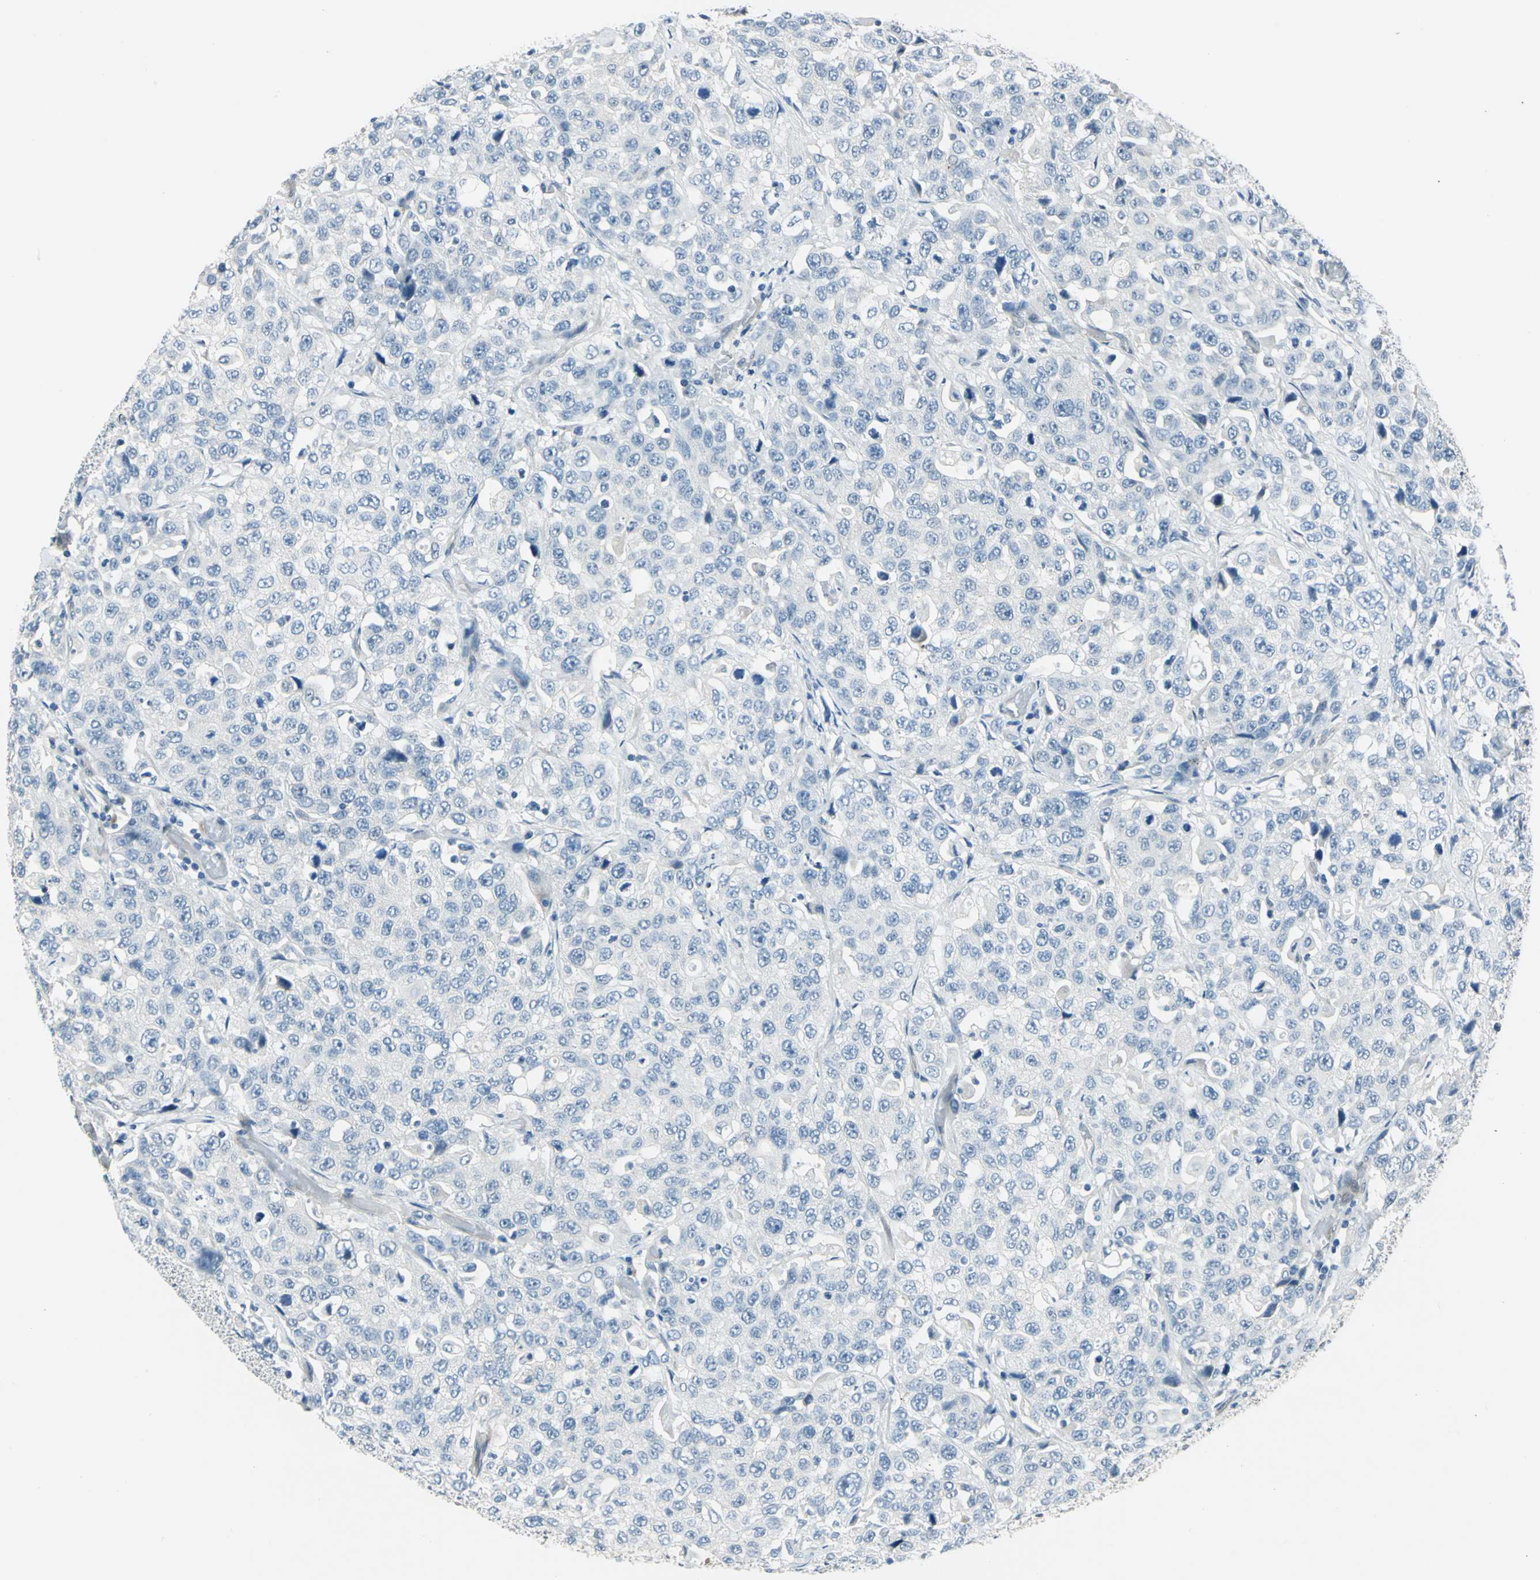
{"staining": {"intensity": "negative", "quantity": "none", "location": "none"}, "tissue": "stomach cancer", "cell_type": "Tumor cells", "image_type": "cancer", "snomed": [{"axis": "morphology", "description": "Normal tissue, NOS"}, {"axis": "morphology", "description": "Adenocarcinoma, NOS"}, {"axis": "topography", "description": "Stomach"}], "caption": "This is an IHC histopathology image of human stomach adenocarcinoma. There is no staining in tumor cells.", "gene": "CDC42EP1", "patient": {"sex": "male", "age": 48}}